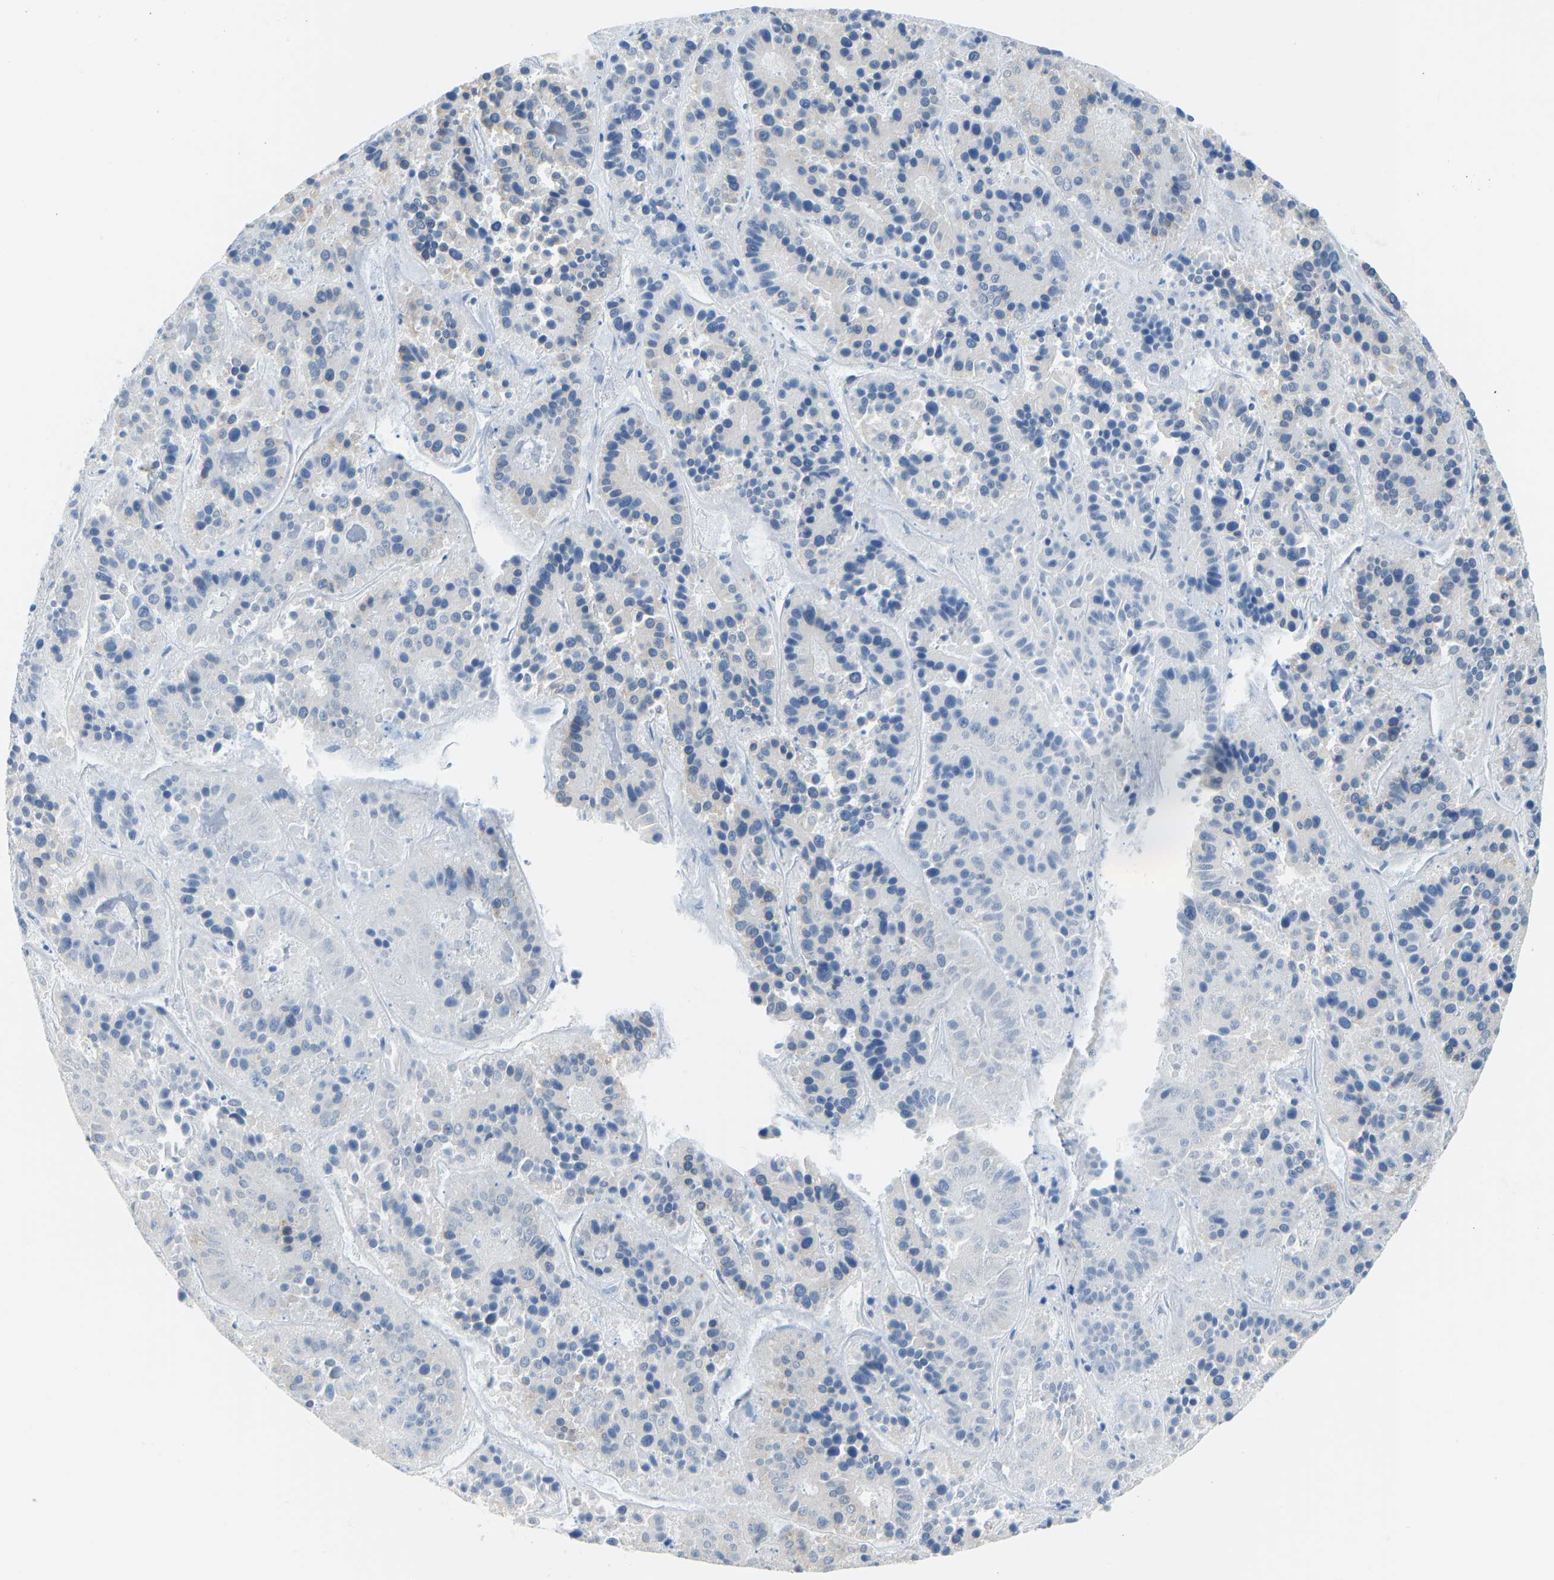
{"staining": {"intensity": "negative", "quantity": "none", "location": "none"}, "tissue": "pancreatic cancer", "cell_type": "Tumor cells", "image_type": "cancer", "snomed": [{"axis": "morphology", "description": "Adenocarcinoma, NOS"}, {"axis": "topography", "description": "Pancreas"}], "caption": "Human adenocarcinoma (pancreatic) stained for a protein using immunohistochemistry (IHC) displays no expression in tumor cells.", "gene": "VRK1", "patient": {"sex": "male", "age": 50}}